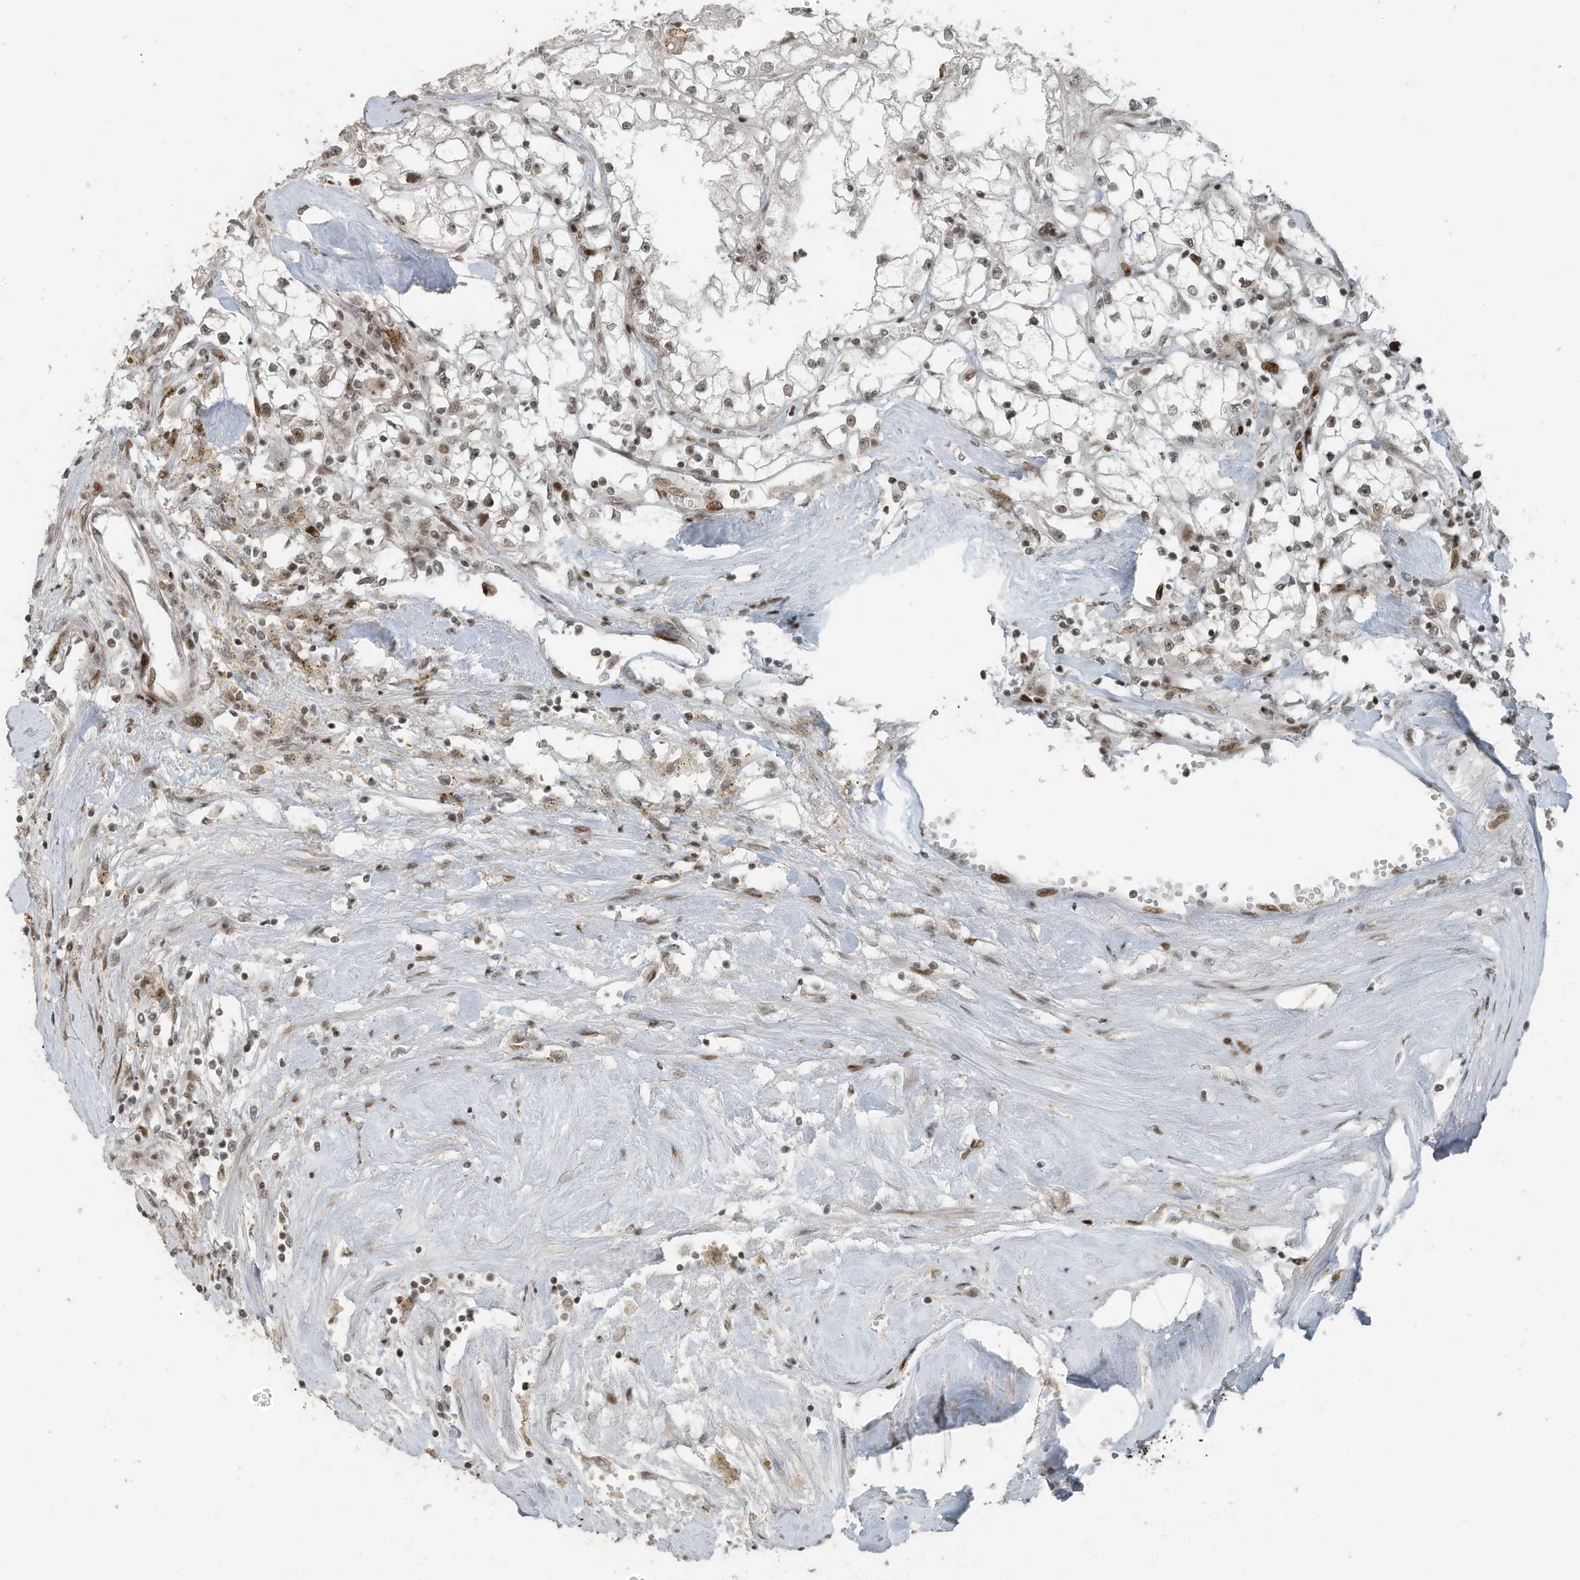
{"staining": {"intensity": "weak", "quantity": "<25%", "location": "nuclear"}, "tissue": "renal cancer", "cell_type": "Tumor cells", "image_type": "cancer", "snomed": [{"axis": "morphology", "description": "Adenocarcinoma, NOS"}, {"axis": "topography", "description": "Kidney"}], "caption": "This is a micrograph of immunohistochemistry (IHC) staining of renal adenocarcinoma, which shows no staining in tumor cells.", "gene": "PCNP", "patient": {"sex": "male", "age": 56}}